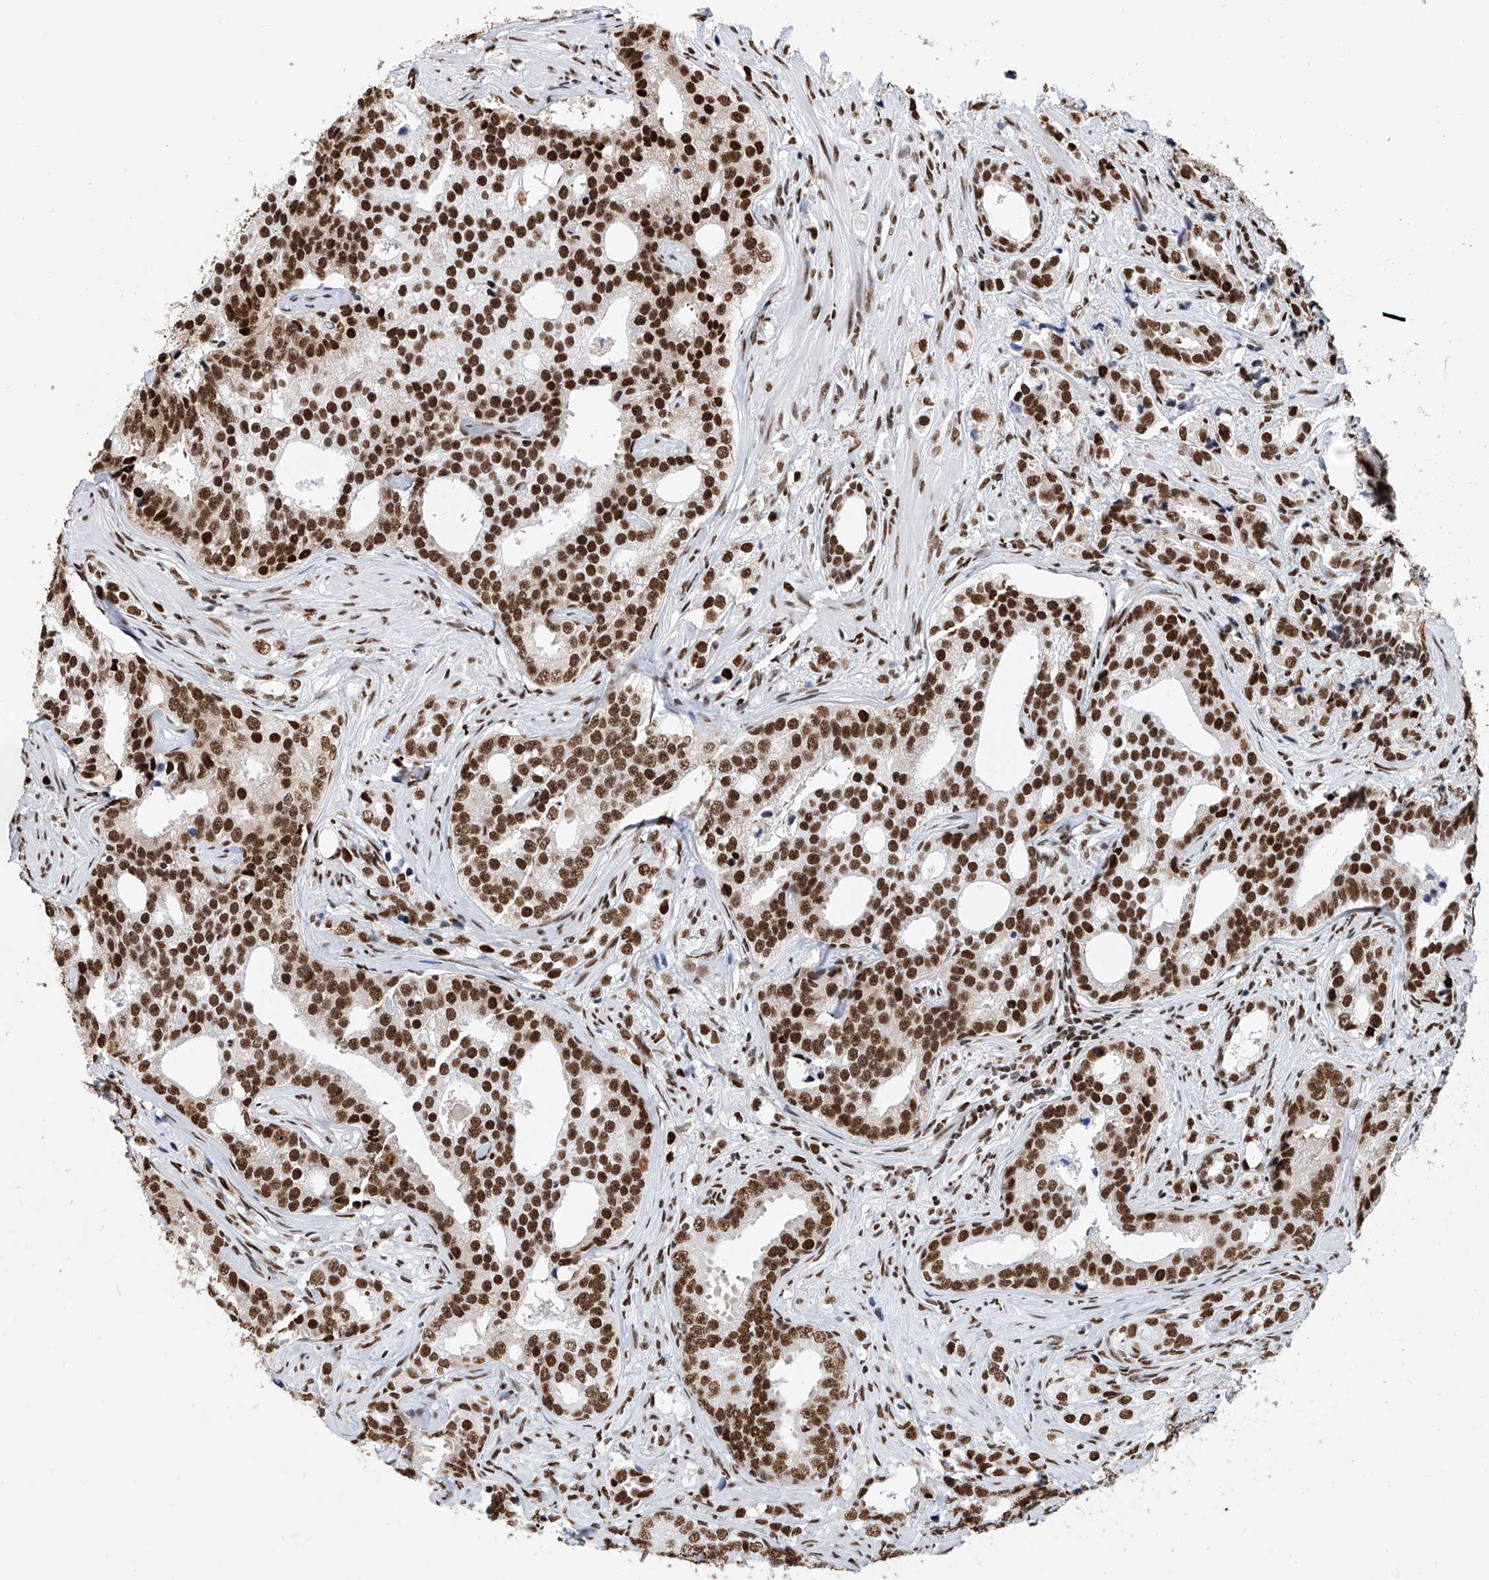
{"staining": {"intensity": "strong", "quantity": ">75%", "location": "nuclear"}, "tissue": "prostate cancer", "cell_type": "Tumor cells", "image_type": "cancer", "snomed": [{"axis": "morphology", "description": "Adenocarcinoma, High grade"}, {"axis": "topography", "description": "Prostate"}], "caption": "Protein expression analysis of human prostate cancer (high-grade adenocarcinoma) reveals strong nuclear expression in about >75% of tumor cells. Immunohistochemistry stains the protein of interest in brown and the nuclei are stained blue.", "gene": "SRSF6", "patient": {"sex": "male", "age": 62}}